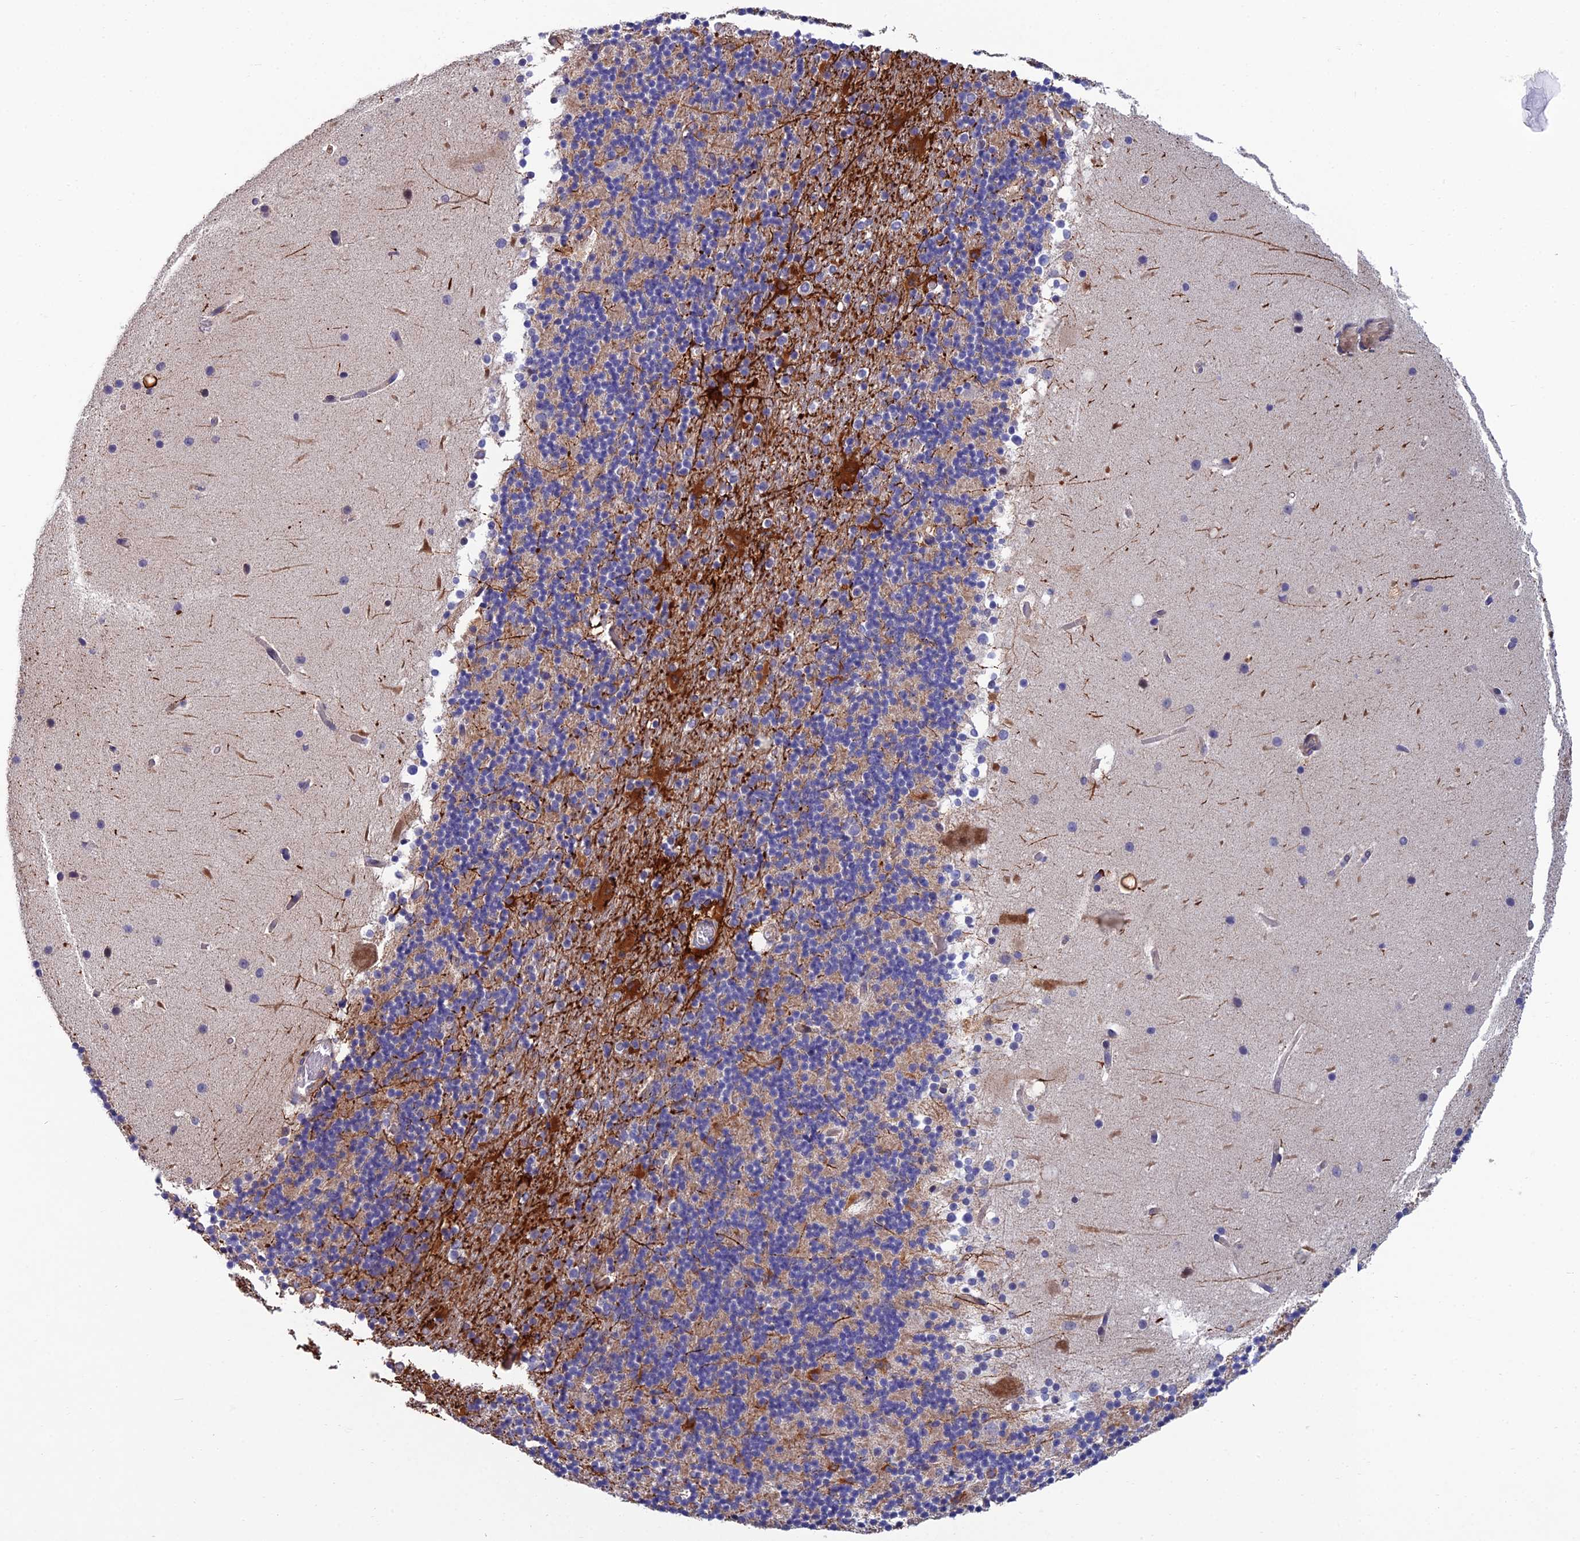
{"staining": {"intensity": "weak", "quantity": "25%-75%", "location": "cytoplasmic/membranous"}, "tissue": "cerebellum", "cell_type": "Cells in granular layer", "image_type": "normal", "snomed": [{"axis": "morphology", "description": "Normal tissue, NOS"}, {"axis": "topography", "description": "Cerebellum"}], "caption": "Benign cerebellum exhibits weak cytoplasmic/membranous staining in about 25%-75% of cells in granular layer The staining was performed using DAB to visualize the protein expression in brown, while the nuclei were stained in blue with hematoxylin (Magnification: 20x)..", "gene": "USP37", "patient": {"sex": "male", "age": 57}}